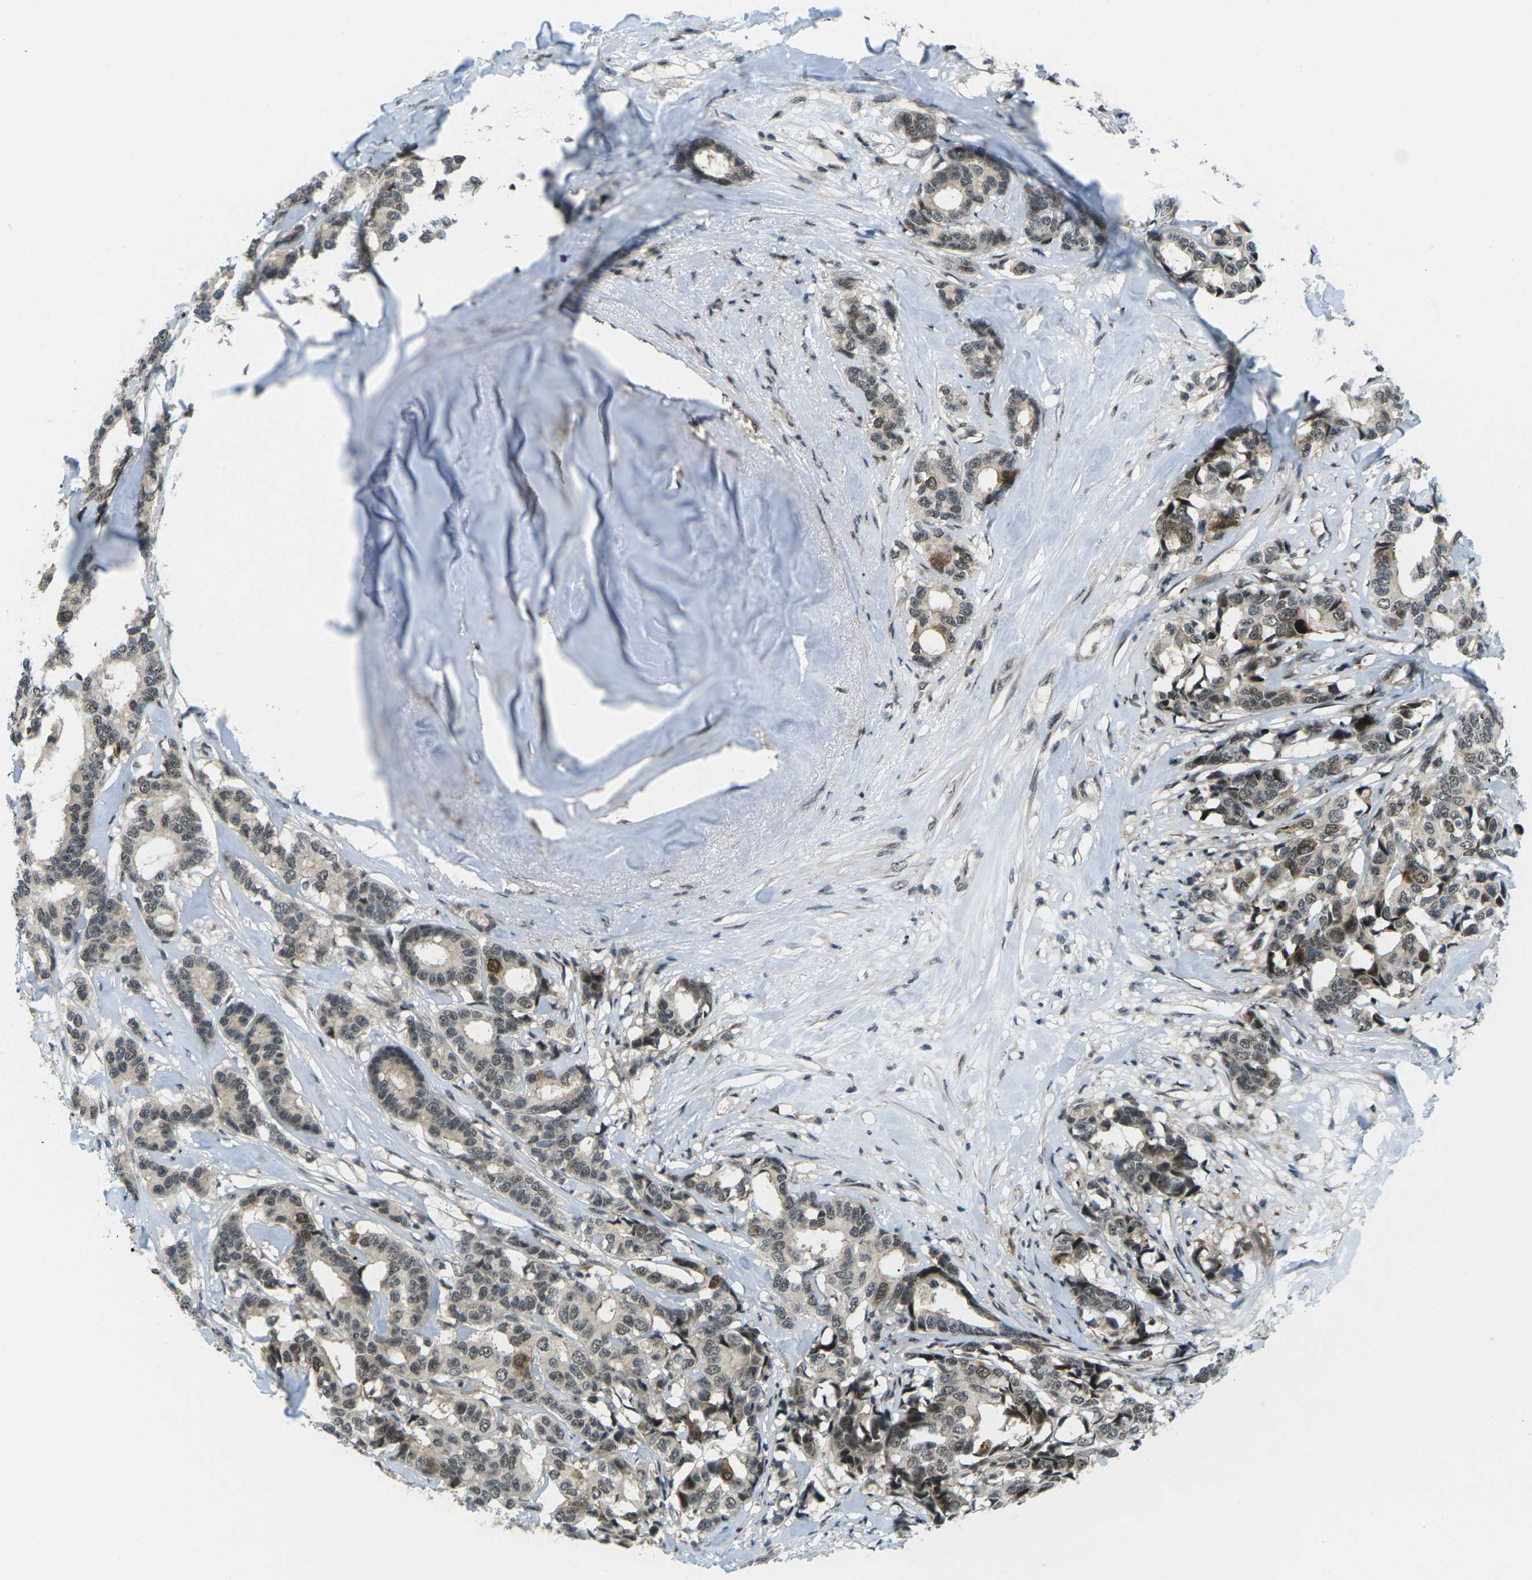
{"staining": {"intensity": "moderate", "quantity": ">75%", "location": "cytoplasmic/membranous,nuclear"}, "tissue": "breast cancer", "cell_type": "Tumor cells", "image_type": "cancer", "snomed": [{"axis": "morphology", "description": "Duct carcinoma"}, {"axis": "topography", "description": "Breast"}], "caption": "Breast infiltrating ductal carcinoma stained for a protein (brown) demonstrates moderate cytoplasmic/membranous and nuclear positive positivity in about >75% of tumor cells.", "gene": "UBE2S", "patient": {"sex": "female", "age": 87}}